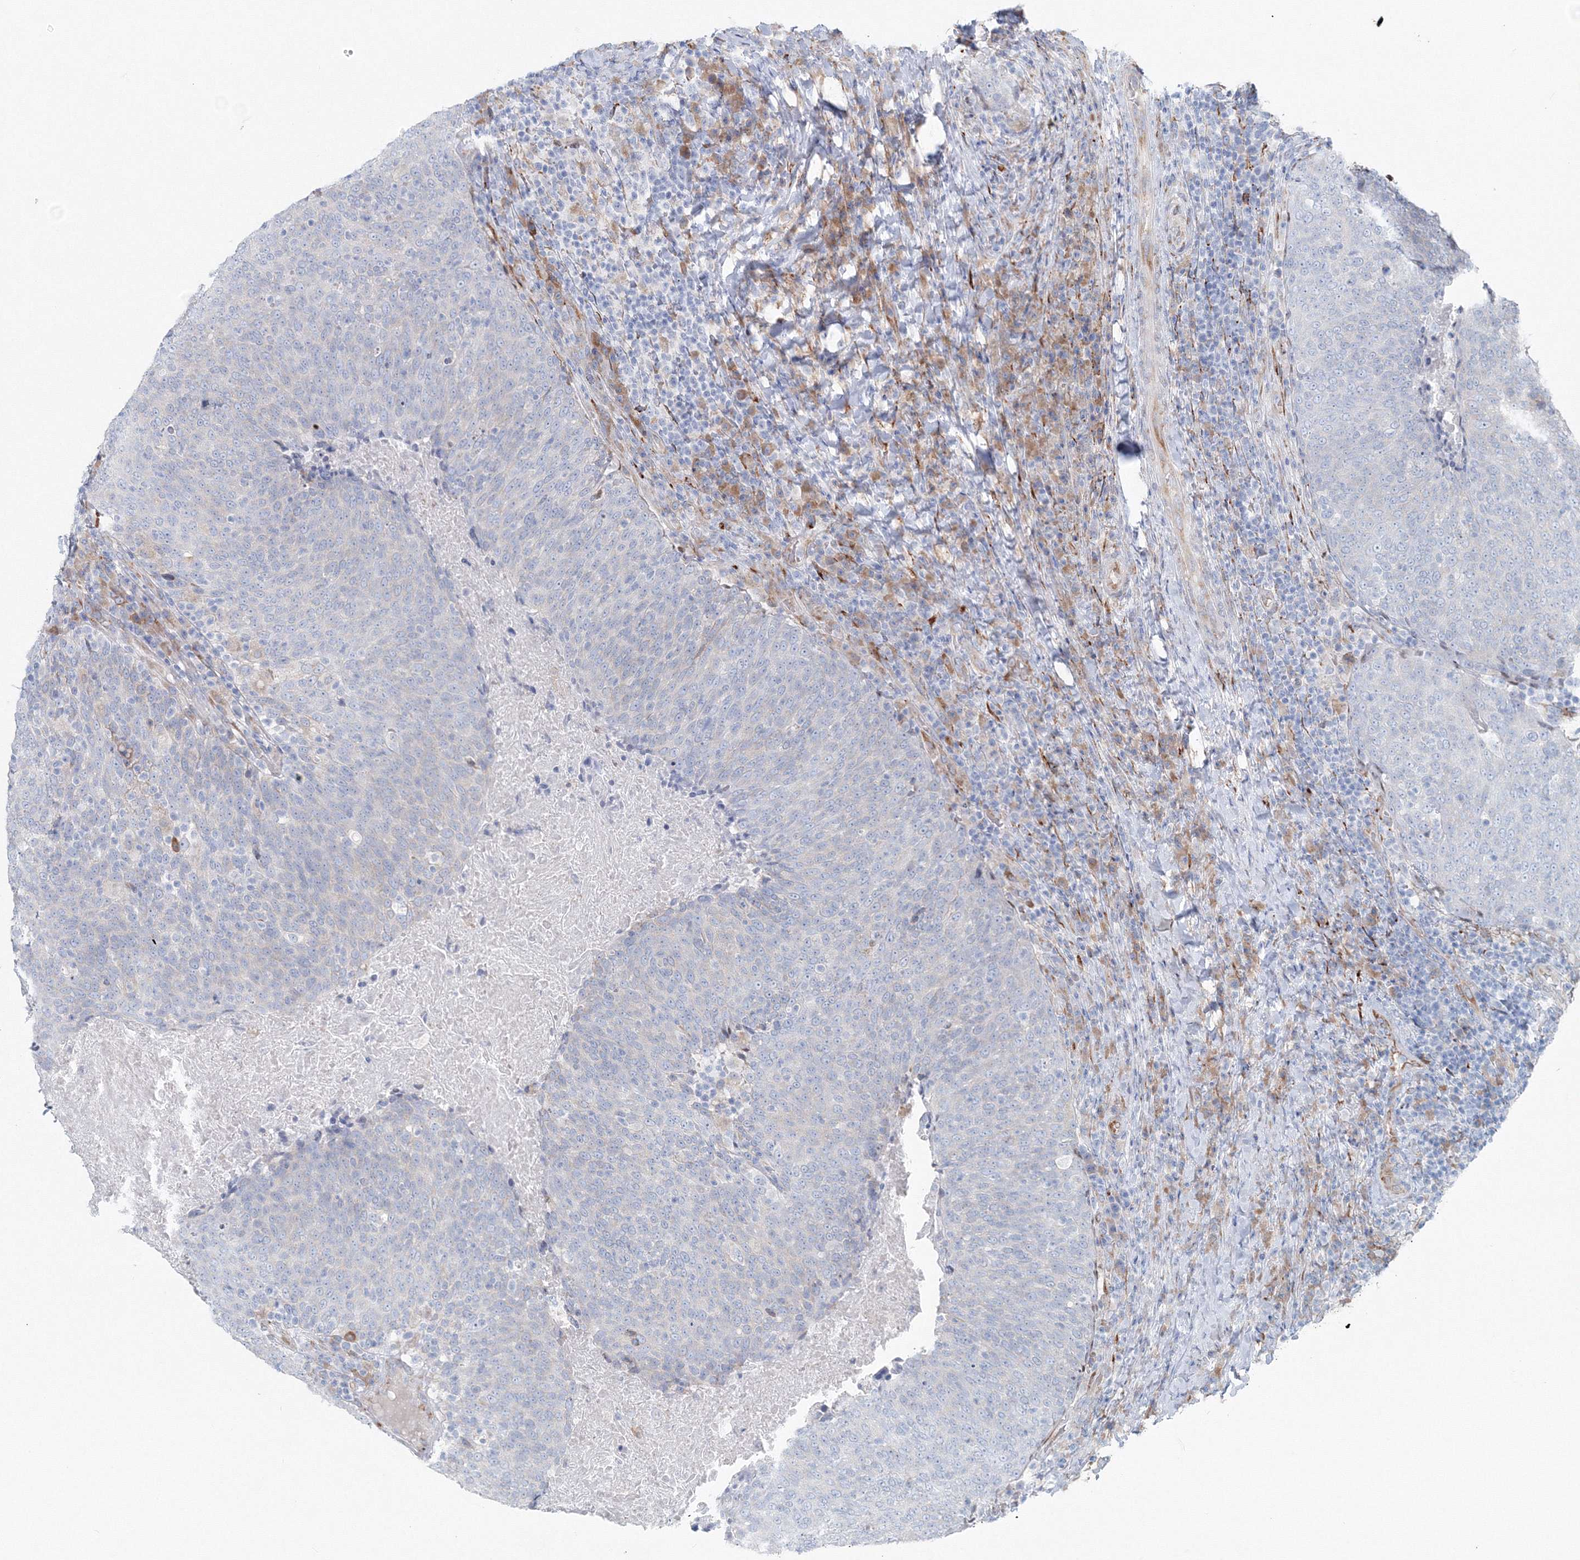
{"staining": {"intensity": "negative", "quantity": "none", "location": "none"}, "tissue": "head and neck cancer", "cell_type": "Tumor cells", "image_type": "cancer", "snomed": [{"axis": "morphology", "description": "Squamous cell carcinoma, NOS"}, {"axis": "morphology", "description": "Squamous cell carcinoma, metastatic, NOS"}, {"axis": "topography", "description": "Lymph node"}, {"axis": "topography", "description": "Head-Neck"}], "caption": "This histopathology image is of head and neck metastatic squamous cell carcinoma stained with immunohistochemistry to label a protein in brown with the nuclei are counter-stained blue. There is no staining in tumor cells.", "gene": "RCN1", "patient": {"sex": "male", "age": 62}}